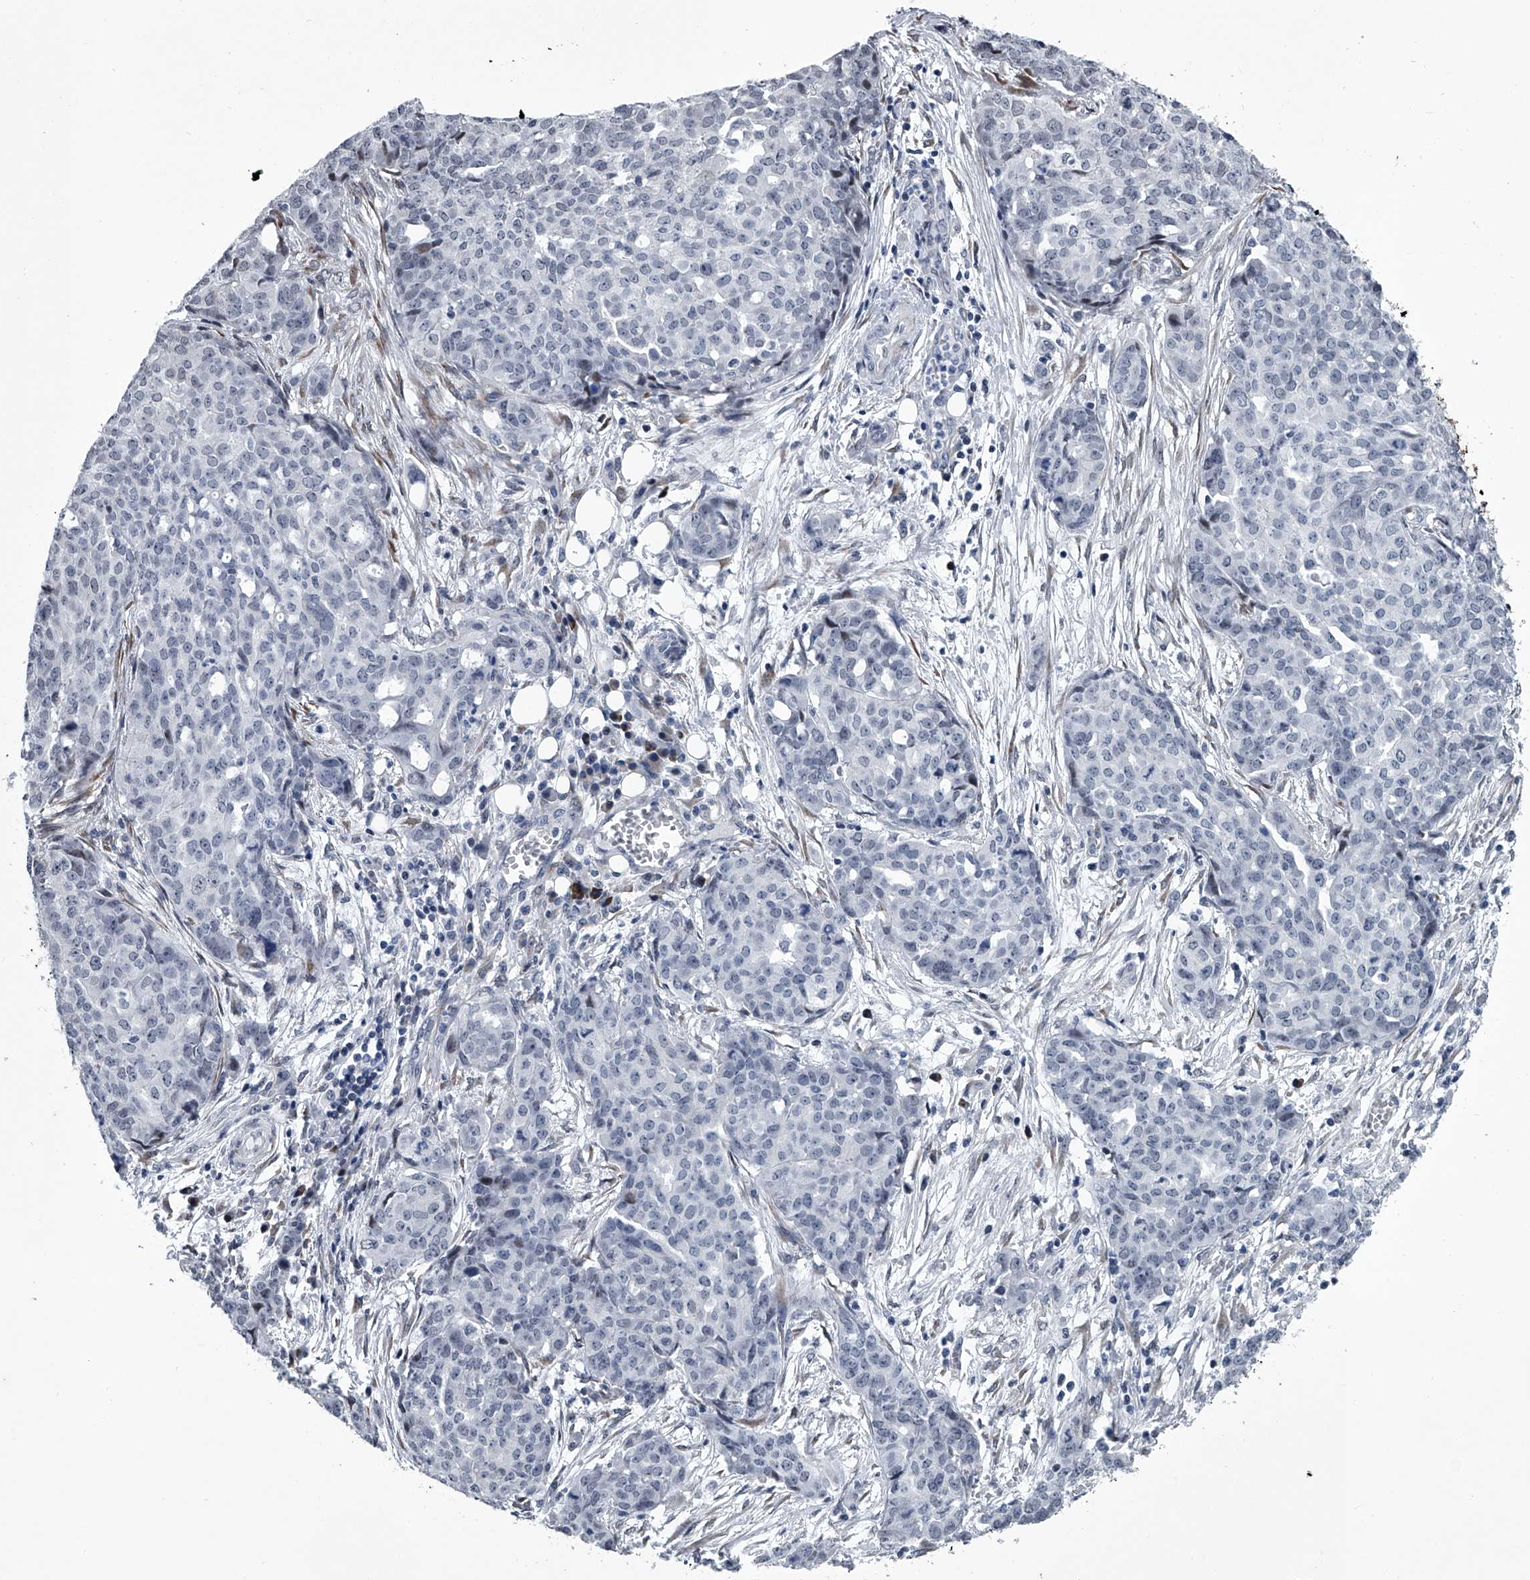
{"staining": {"intensity": "negative", "quantity": "none", "location": "none"}, "tissue": "ovarian cancer", "cell_type": "Tumor cells", "image_type": "cancer", "snomed": [{"axis": "morphology", "description": "Cystadenocarcinoma, serous, NOS"}, {"axis": "topography", "description": "Soft tissue"}, {"axis": "topography", "description": "Ovary"}], "caption": "There is no significant positivity in tumor cells of serous cystadenocarcinoma (ovarian). The staining was performed using DAB to visualize the protein expression in brown, while the nuclei were stained in blue with hematoxylin (Magnification: 20x).", "gene": "PPP2R5D", "patient": {"sex": "female", "age": 57}}